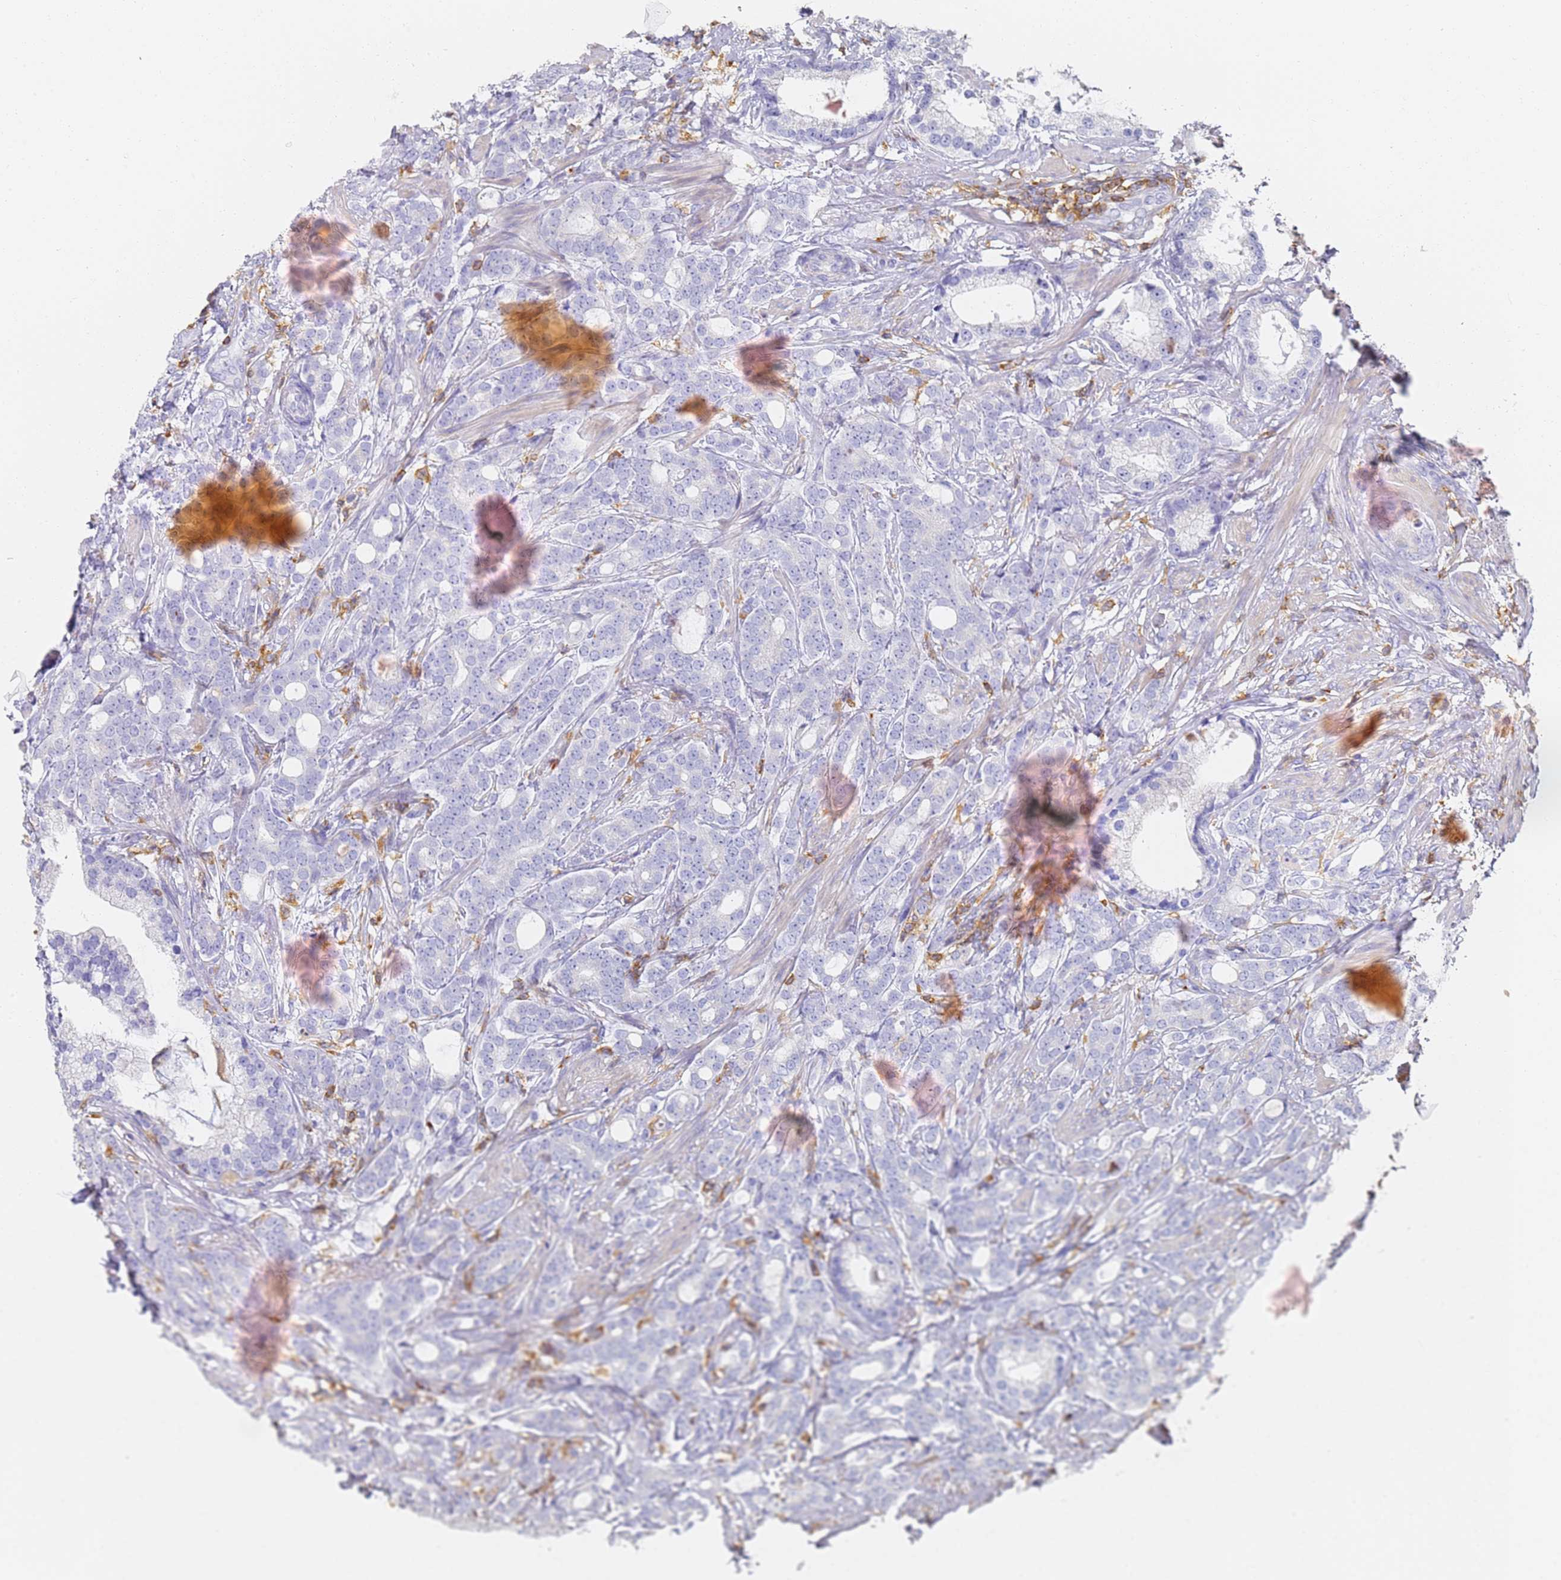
{"staining": {"intensity": "negative", "quantity": "none", "location": "none"}, "tissue": "prostate cancer", "cell_type": "Tumor cells", "image_type": "cancer", "snomed": [{"axis": "morphology", "description": "Adenocarcinoma, Low grade"}, {"axis": "topography", "description": "Prostate"}], "caption": "A histopathology image of human prostate adenocarcinoma (low-grade) is negative for staining in tumor cells. The staining is performed using DAB (3,3'-diaminobenzidine) brown chromogen with nuclei counter-stained in using hematoxylin.", "gene": "BIN2", "patient": {"sex": "male", "age": 71}}